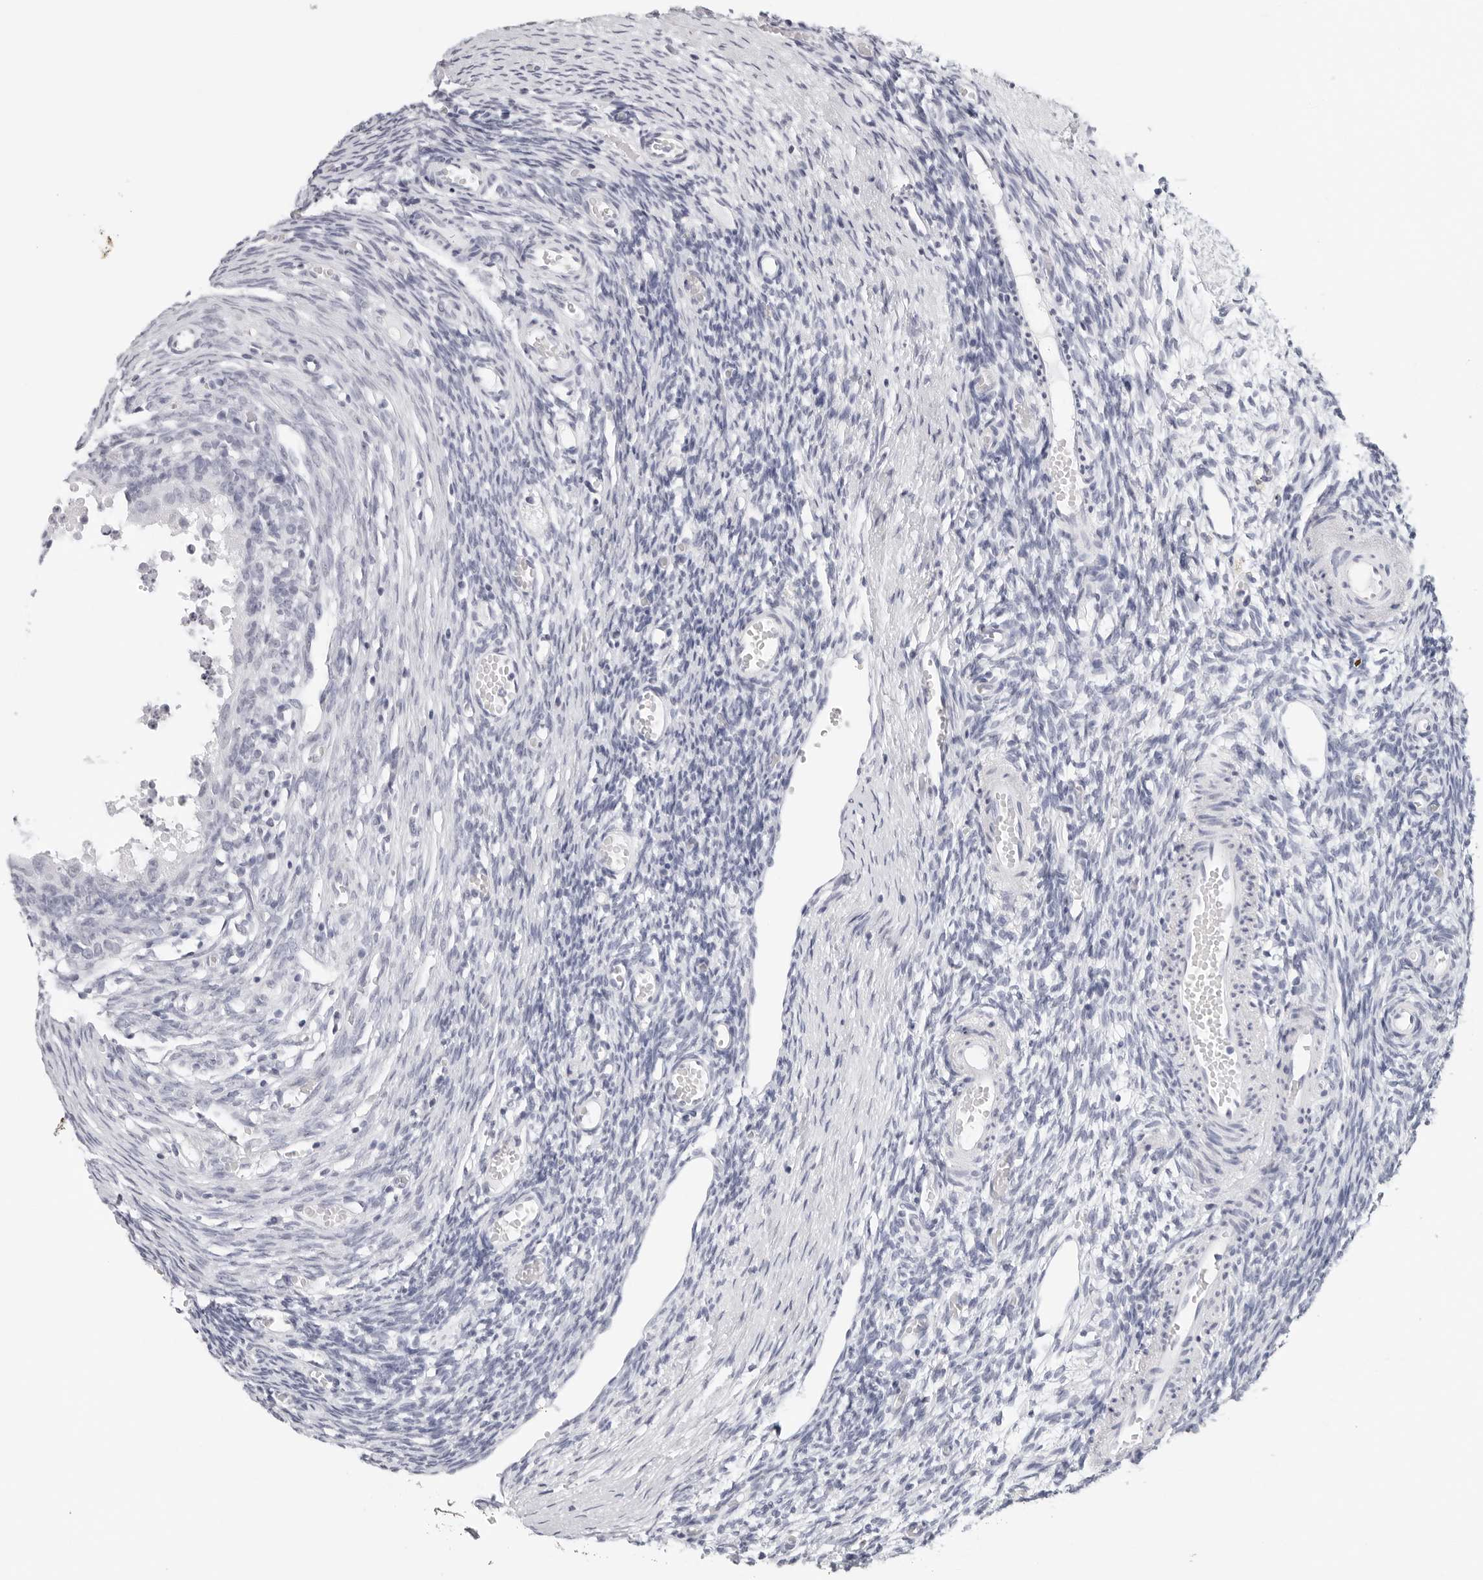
{"staining": {"intensity": "negative", "quantity": "none", "location": "none"}, "tissue": "ovary", "cell_type": "Follicle cells", "image_type": "normal", "snomed": [{"axis": "morphology", "description": "Normal tissue, NOS"}, {"axis": "topography", "description": "Ovary"}], "caption": "DAB (3,3'-diaminobenzidine) immunohistochemical staining of normal ovary displays no significant staining in follicle cells. The staining was performed using DAB to visualize the protein expression in brown, while the nuclei were stained in blue with hematoxylin (Magnification: 20x).", "gene": "AGMAT", "patient": {"sex": "female", "age": 35}}